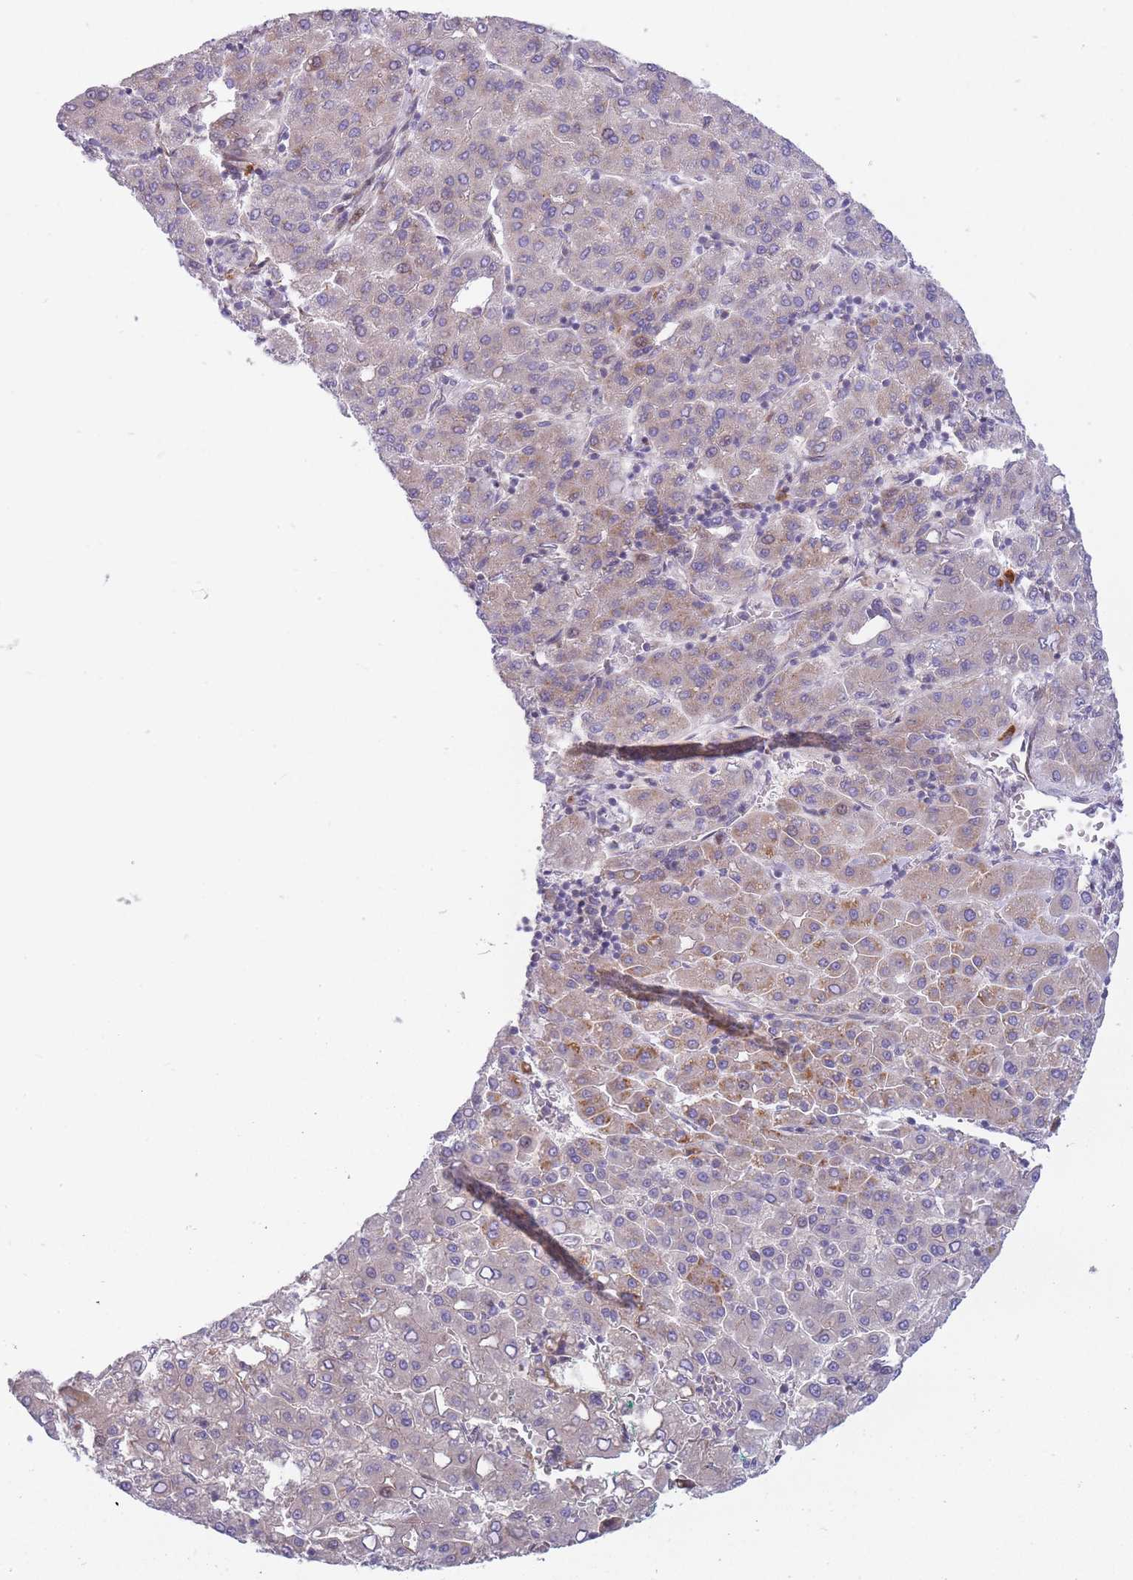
{"staining": {"intensity": "moderate", "quantity": "<25%", "location": "cytoplasmic/membranous"}, "tissue": "liver cancer", "cell_type": "Tumor cells", "image_type": "cancer", "snomed": [{"axis": "morphology", "description": "Carcinoma, Hepatocellular, NOS"}, {"axis": "topography", "description": "Liver"}], "caption": "Liver hepatocellular carcinoma was stained to show a protein in brown. There is low levels of moderate cytoplasmic/membranous expression in approximately <25% of tumor cells.", "gene": "ATP5MC2", "patient": {"sex": "male", "age": 65}}